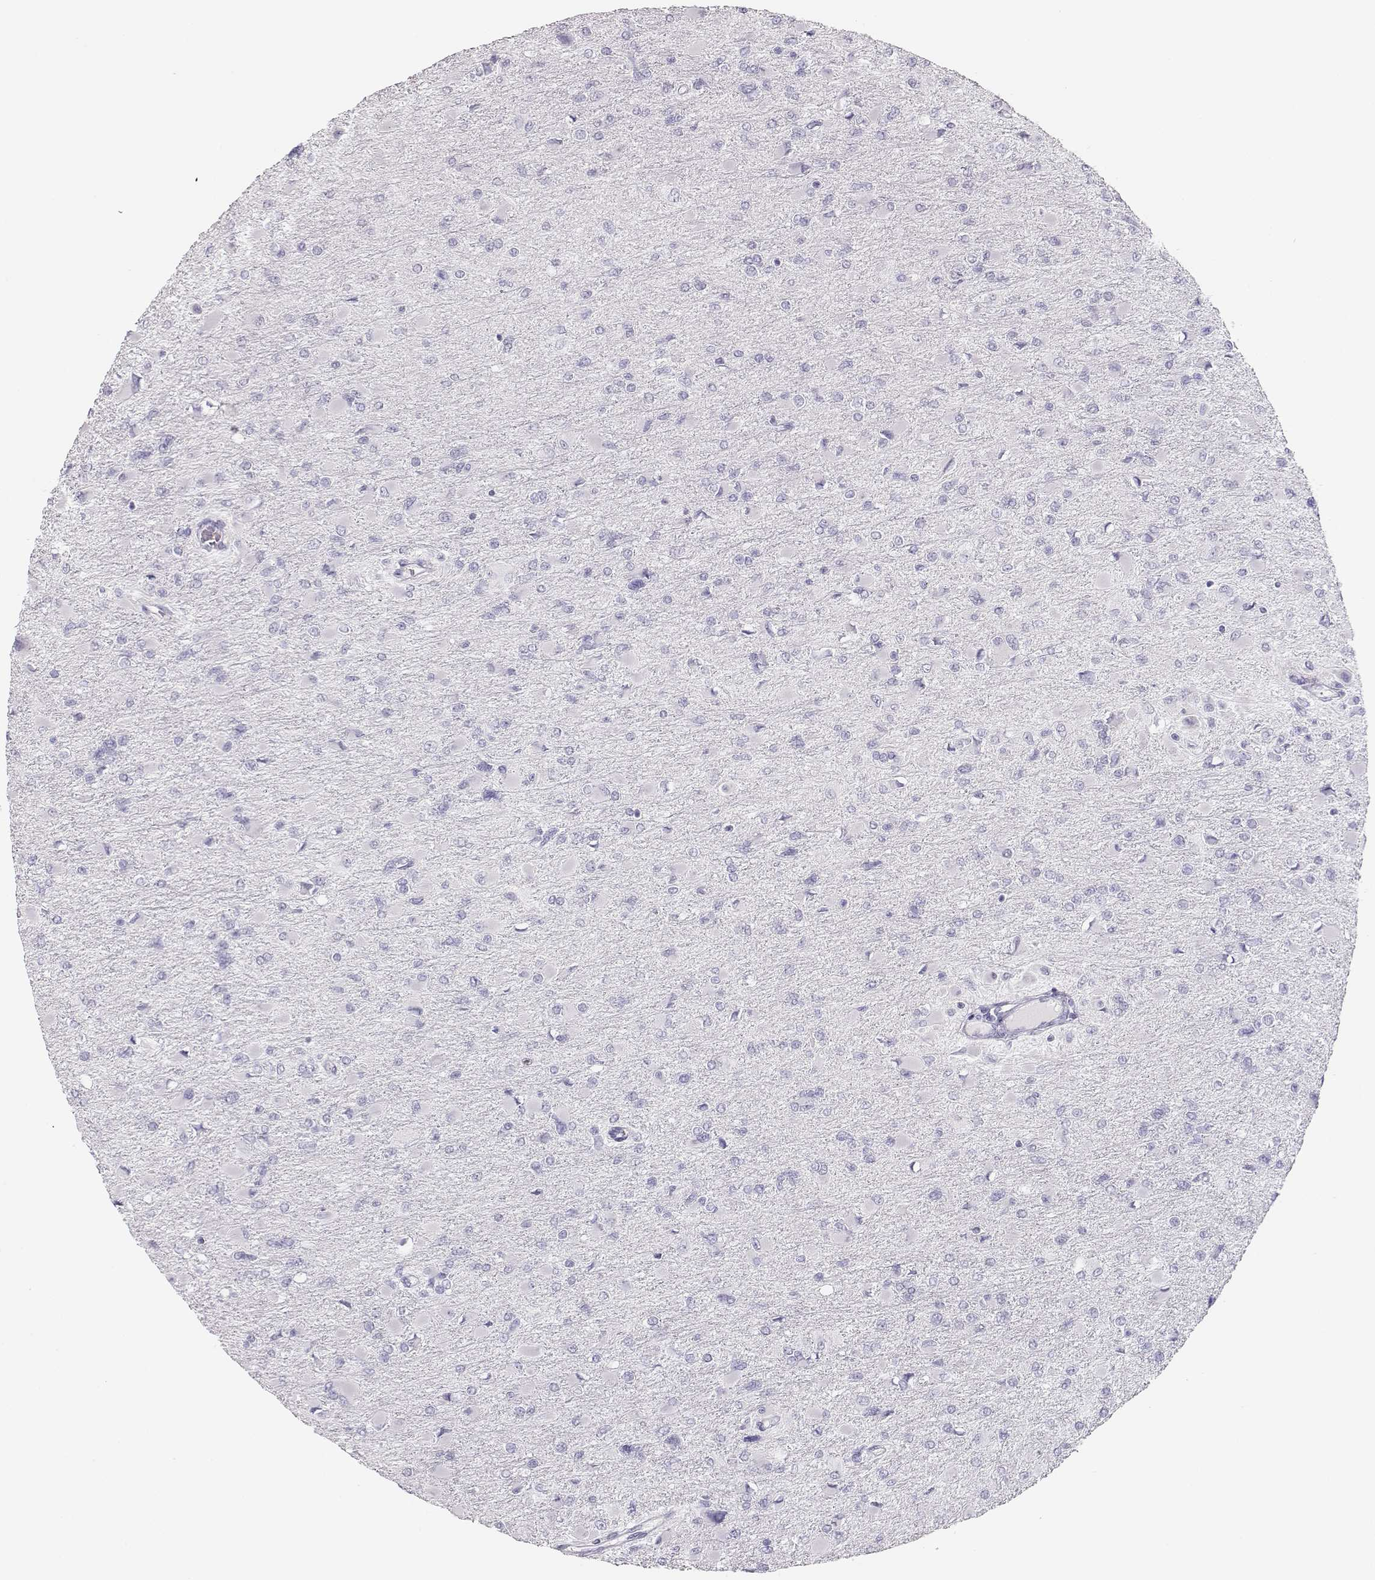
{"staining": {"intensity": "negative", "quantity": "none", "location": "none"}, "tissue": "glioma", "cell_type": "Tumor cells", "image_type": "cancer", "snomed": [{"axis": "morphology", "description": "Glioma, malignant, High grade"}, {"axis": "topography", "description": "Cerebral cortex"}], "caption": "High power microscopy photomicrograph of an immunohistochemistry micrograph of malignant high-grade glioma, revealing no significant expression in tumor cells. (Stains: DAB (3,3'-diaminobenzidine) immunohistochemistry with hematoxylin counter stain, Microscopy: brightfield microscopy at high magnification).", "gene": "LEPR", "patient": {"sex": "female", "age": 36}}